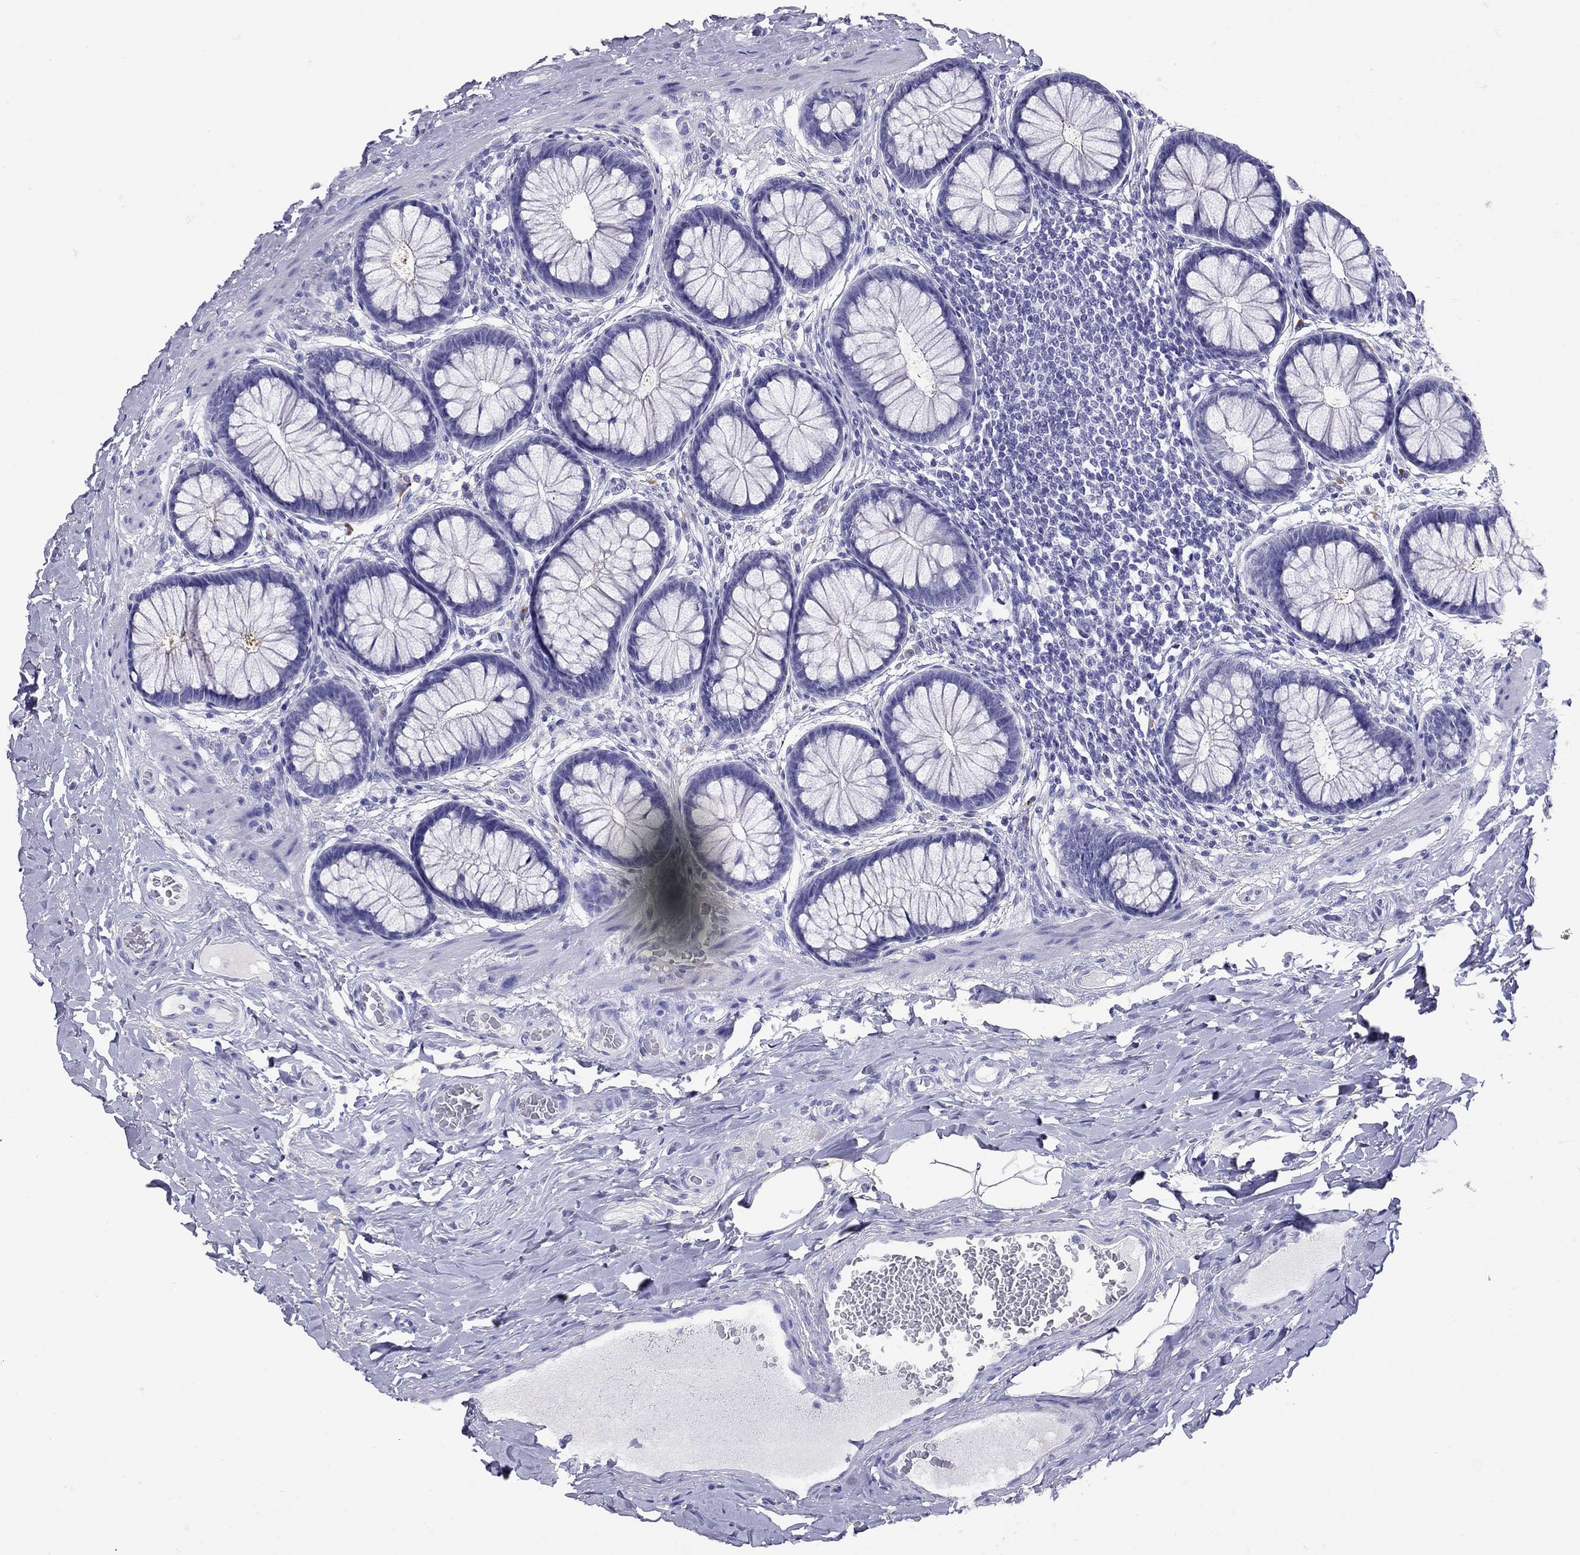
{"staining": {"intensity": "negative", "quantity": "none", "location": "none"}, "tissue": "colon", "cell_type": "Endothelial cells", "image_type": "normal", "snomed": [{"axis": "morphology", "description": "Normal tissue, NOS"}, {"axis": "topography", "description": "Colon"}], "caption": "An IHC image of benign colon is shown. There is no staining in endothelial cells of colon. Brightfield microscopy of immunohistochemistry stained with DAB (3,3'-diaminobenzidine) (brown) and hematoxylin (blue), captured at high magnification.", "gene": "GRIA2", "patient": {"sex": "female", "age": 65}}